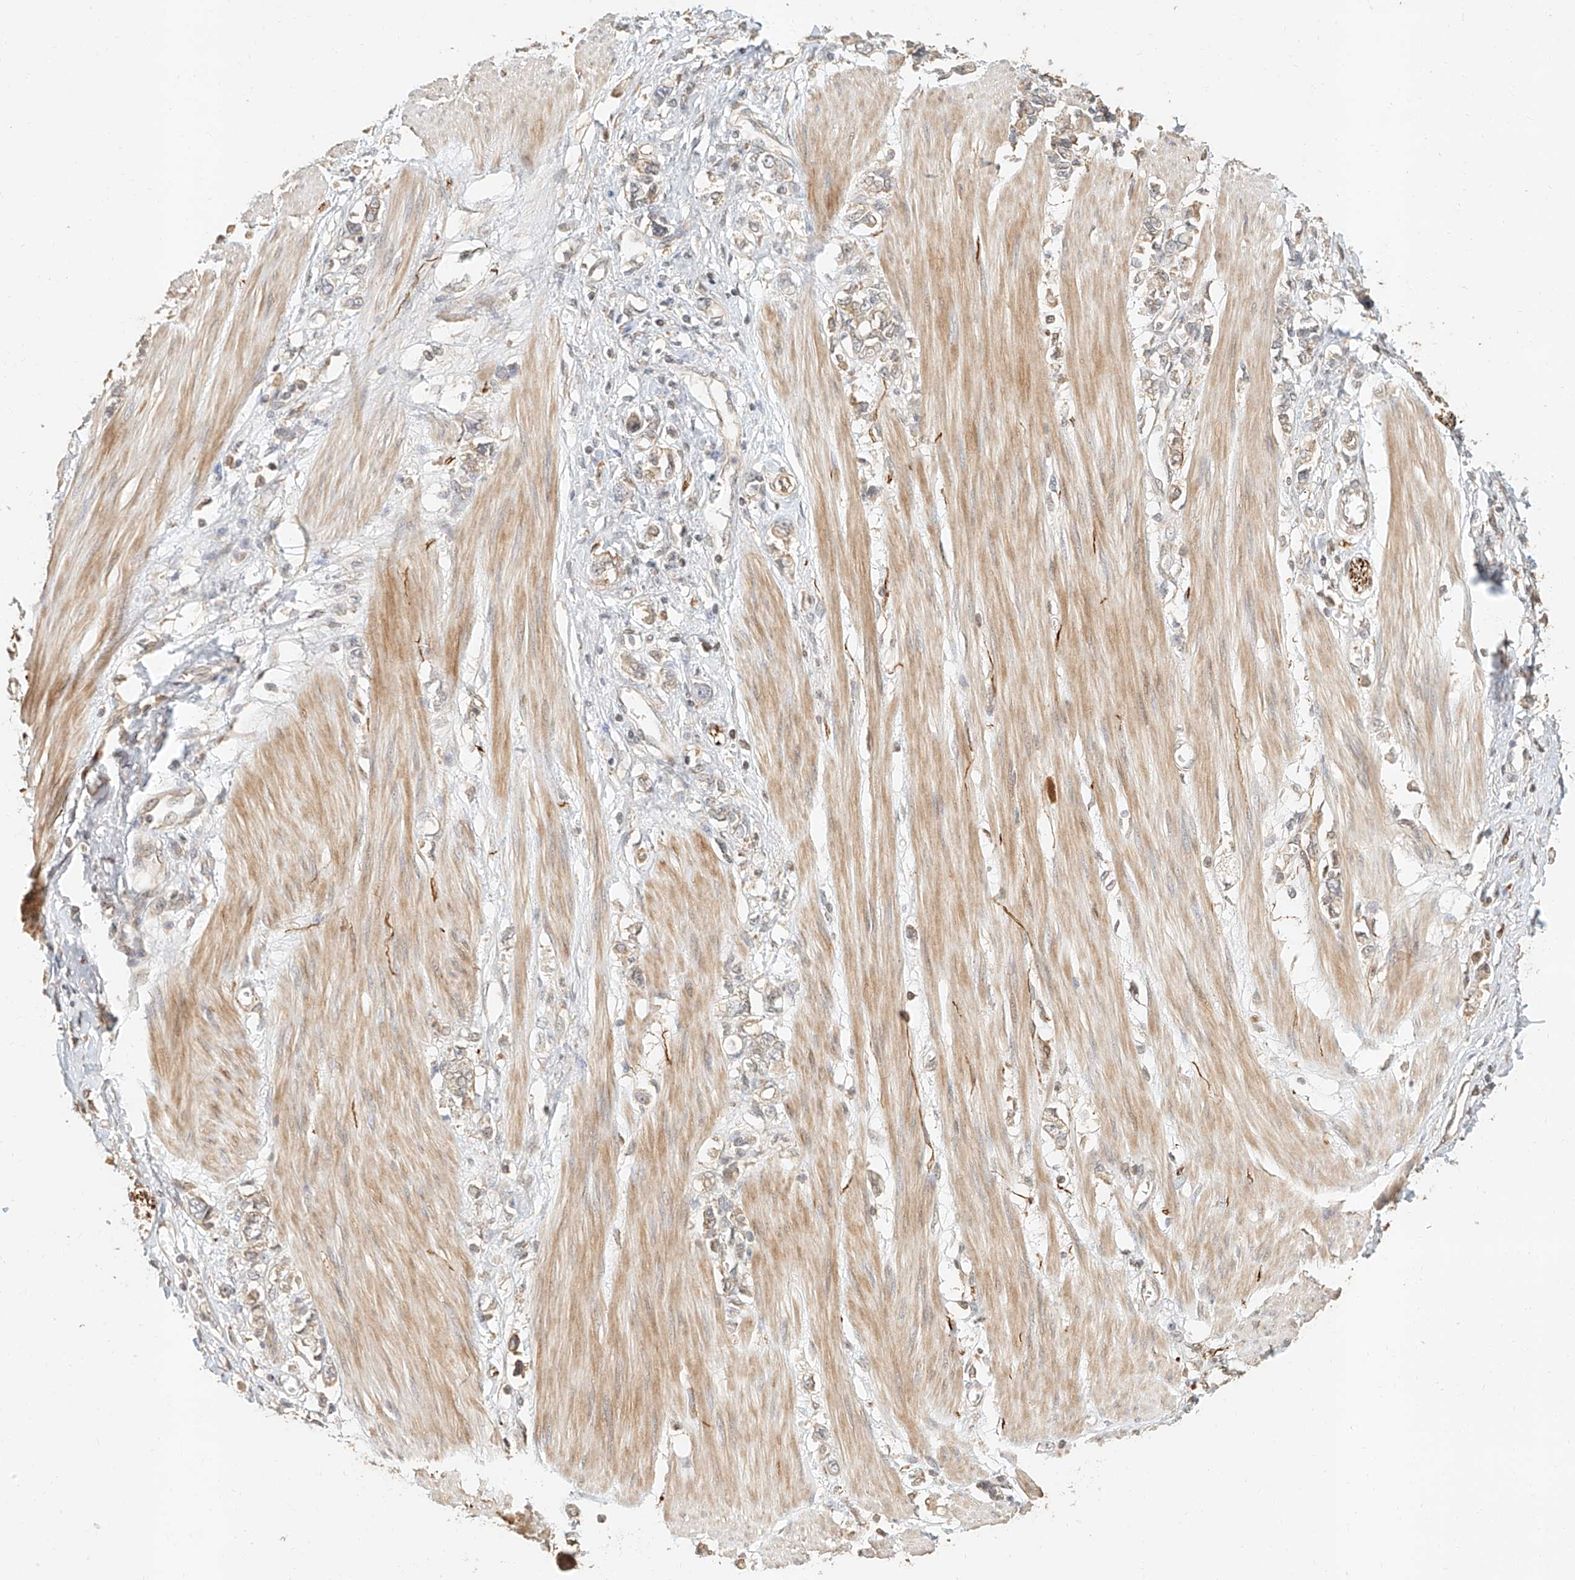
{"staining": {"intensity": "weak", "quantity": ">75%", "location": "cytoplasmic/membranous"}, "tissue": "stomach cancer", "cell_type": "Tumor cells", "image_type": "cancer", "snomed": [{"axis": "morphology", "description": "Adenocarcinoma, NOS"}, {"axis": "topography", "description": "Stomach"}], "caption": "An immunohistochemistry (IHC) micrograph of tumor tissue is shown. Protein staining in brown shows weak cytoplasmic/membranous positivity in adenocarcinoma (stomach) within tumor cells.", "gene": "NAP1L1", "patient": {"sex": "female", "age": 76}}